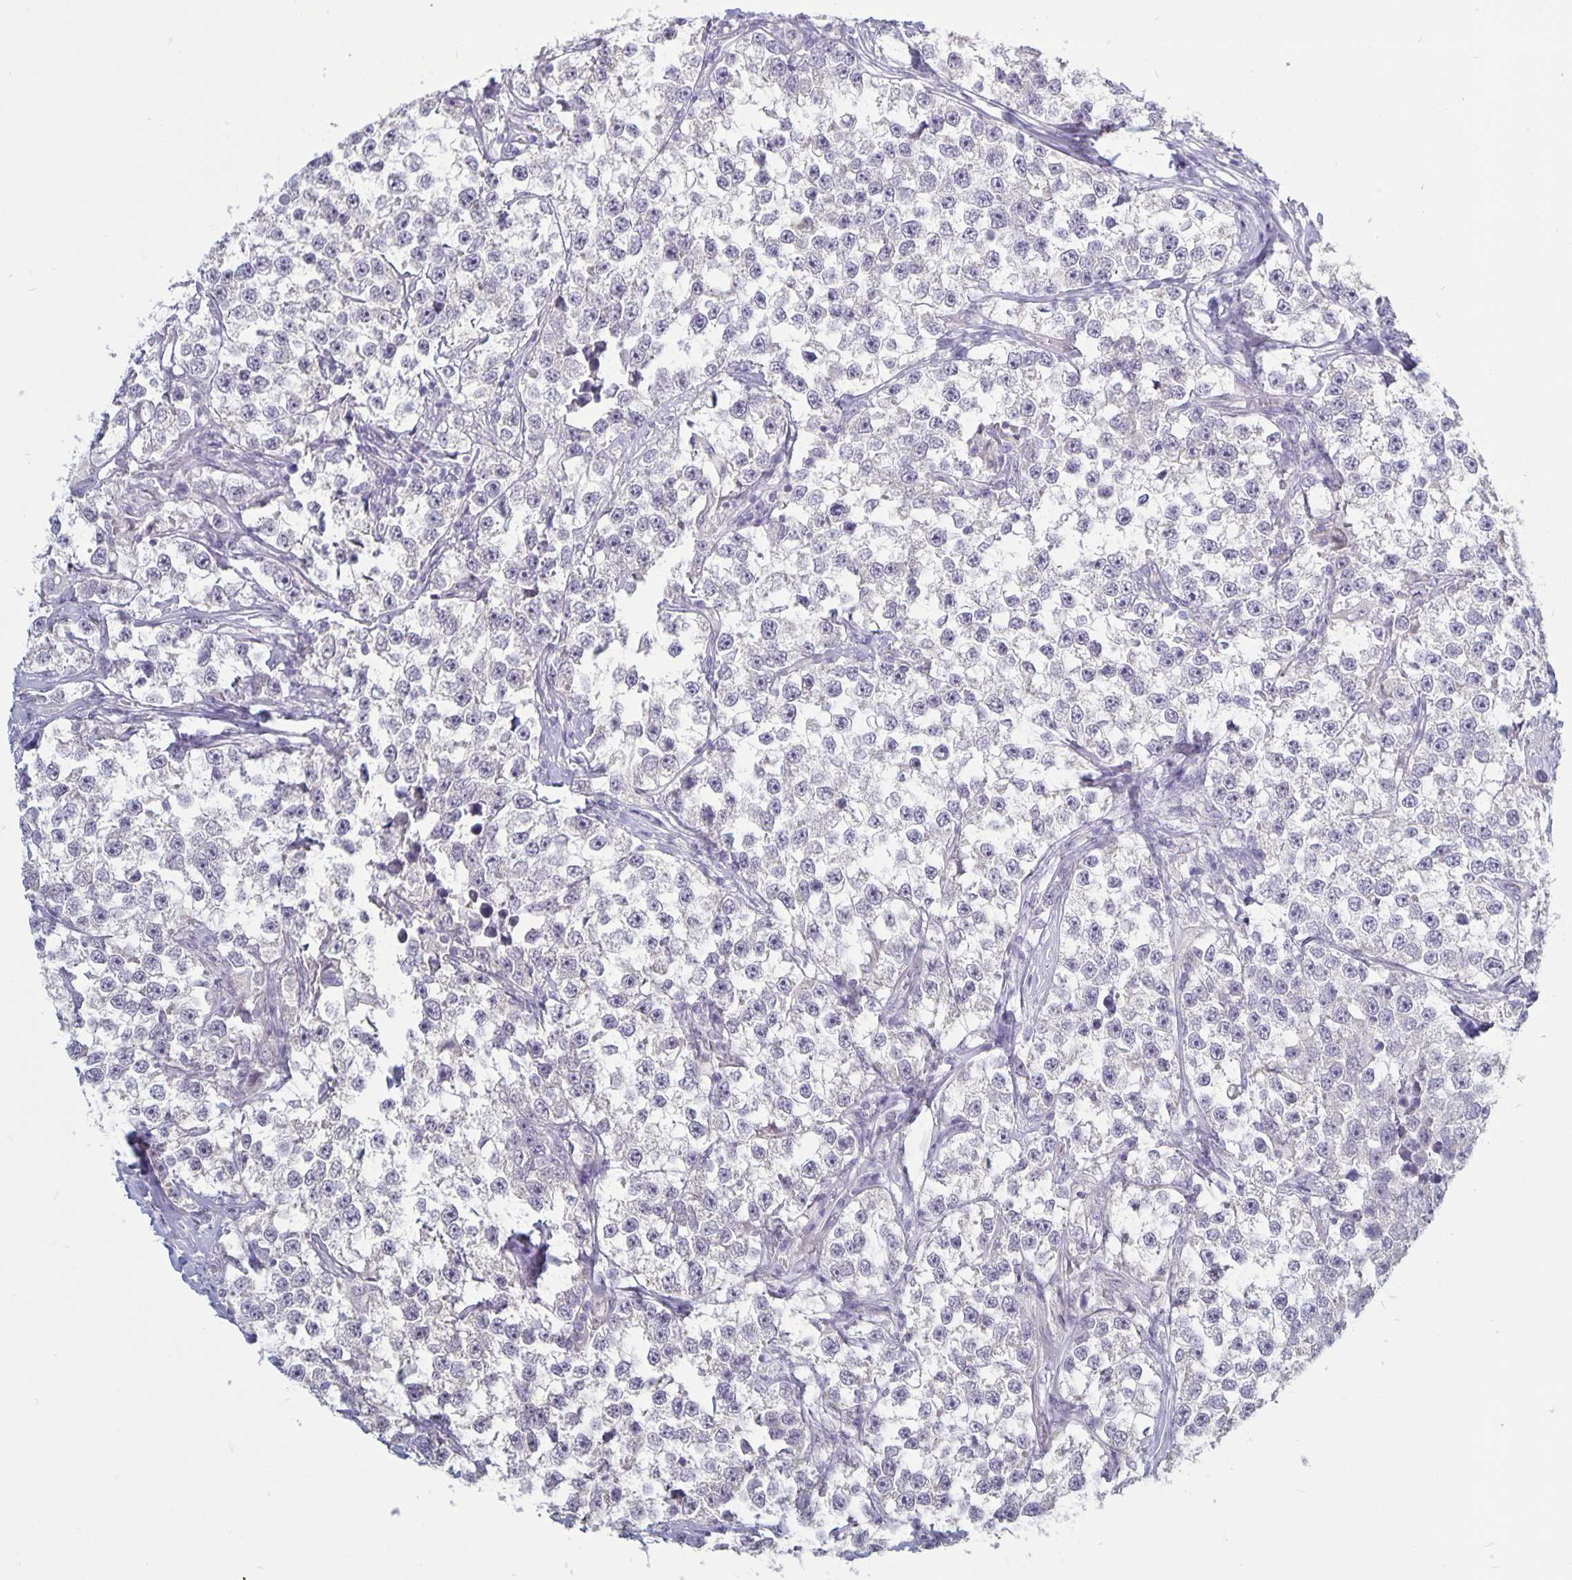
{"staining": {"intensity": "negative", "quantity": "none", "location": "none"}, "tissue": "testis cancer", "cell_type": "Tumor cells", "image_type": "cancer", "snomed": [{"axis": "morphology", "description": "Seminoma, NOS"}, {"axis": "topography", "description": "Testis"}], "caption": "High magnification brightfield microscopy of seminoma (testis) stained with DAB (brown) and counterstained with hematoxylin (blue): tumor cells show no significant expression.", "gene": "PLCB3", "patient": {"sex": "male", "age": 46}}